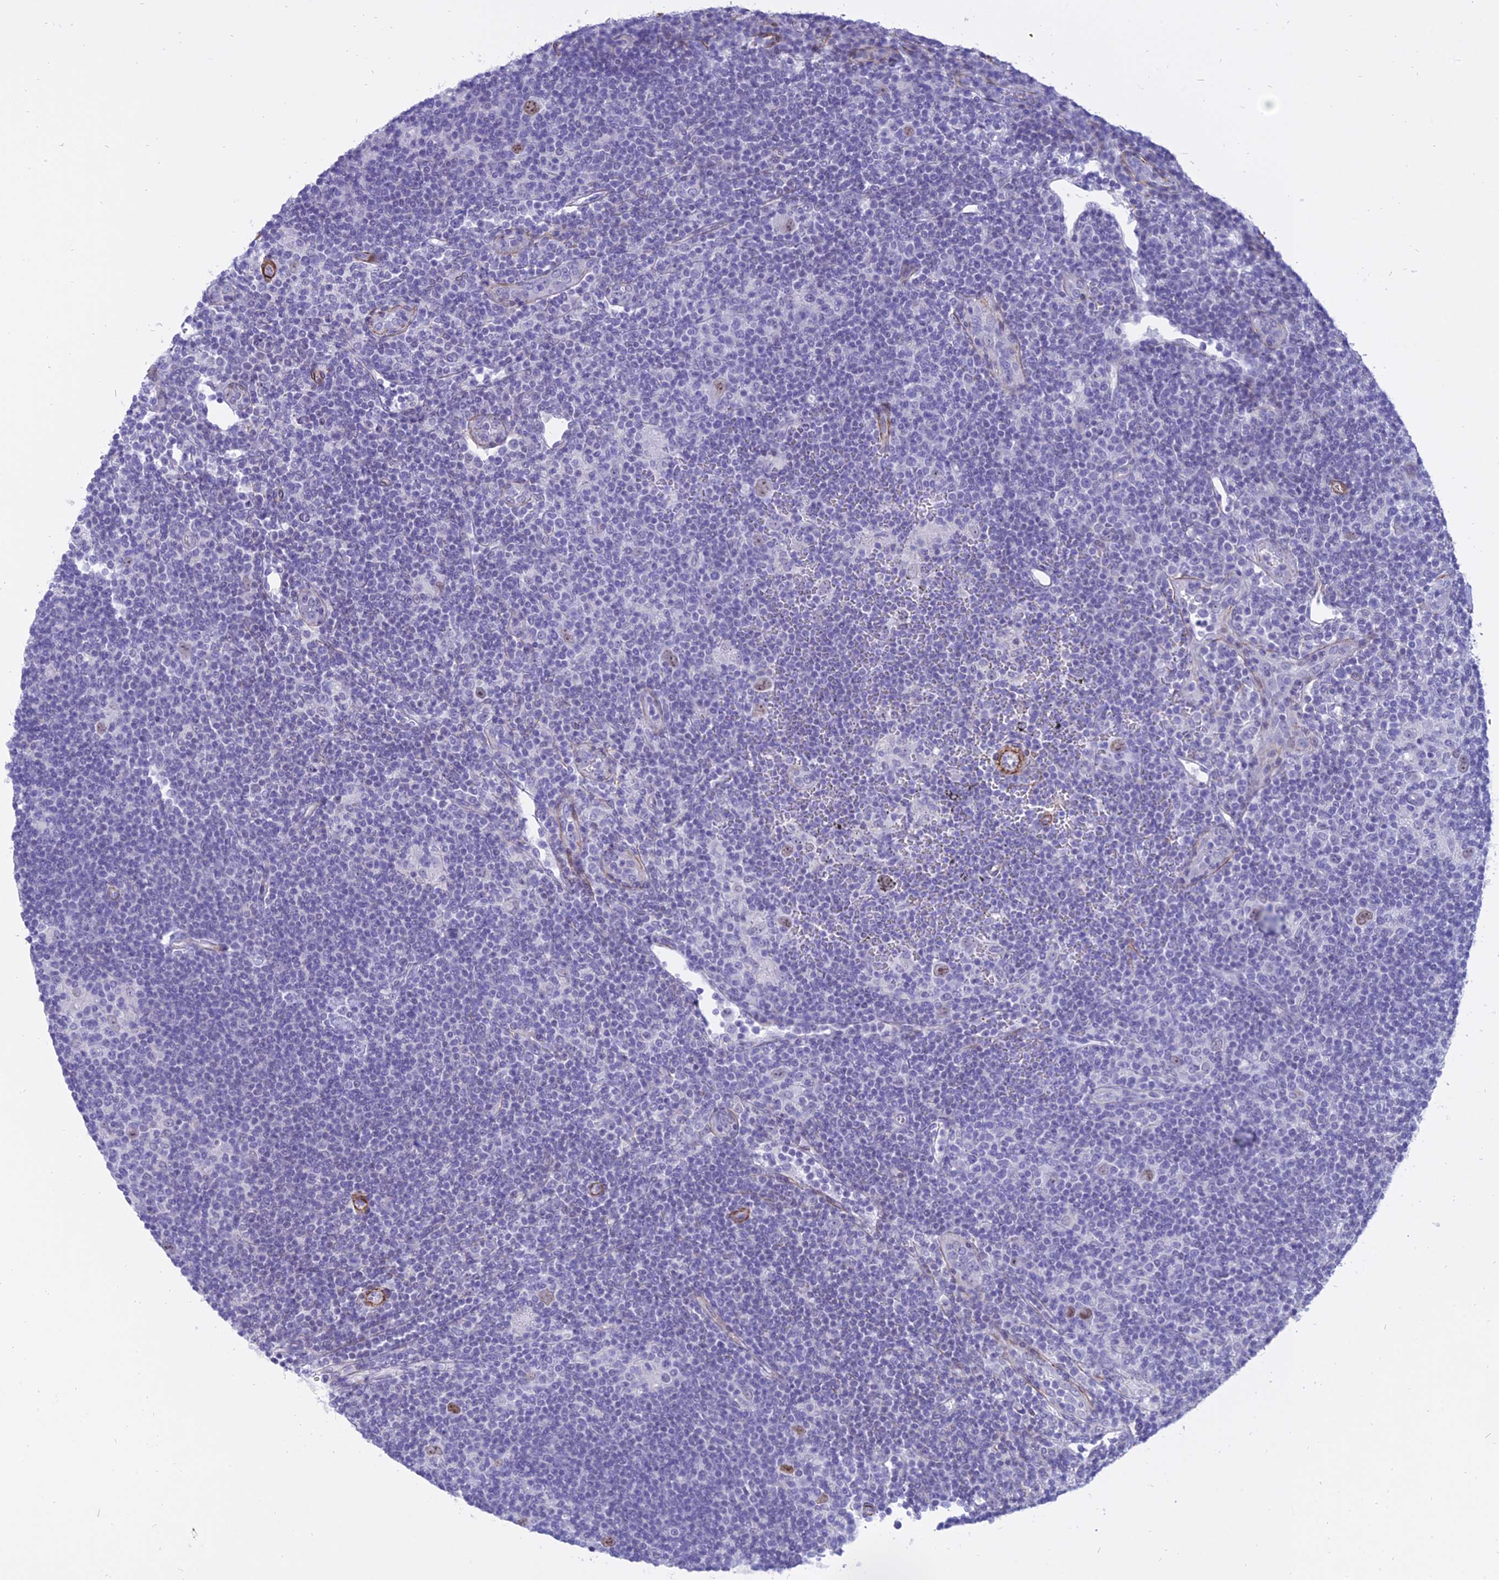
{"staining": {"intensity": "moderate", "quantity": ">75%", "location": "nuclear"}, "tissue": "lymphoma", "cell_type": "Tumor cells", "image_type": "cancer", "snomed": [{"axis": "morphology", "description": "Hodgkin's disease, NOS"}, {"axis": "topography", "description": "Lymph node"}], "caption": "Lymphoma tissue reveals moderate nuclear expression in about >75% of tumor cells, visualized by immunohistochemistry.", "gene": "CENPV", "patient": {"sex": "female", "age": 57}}